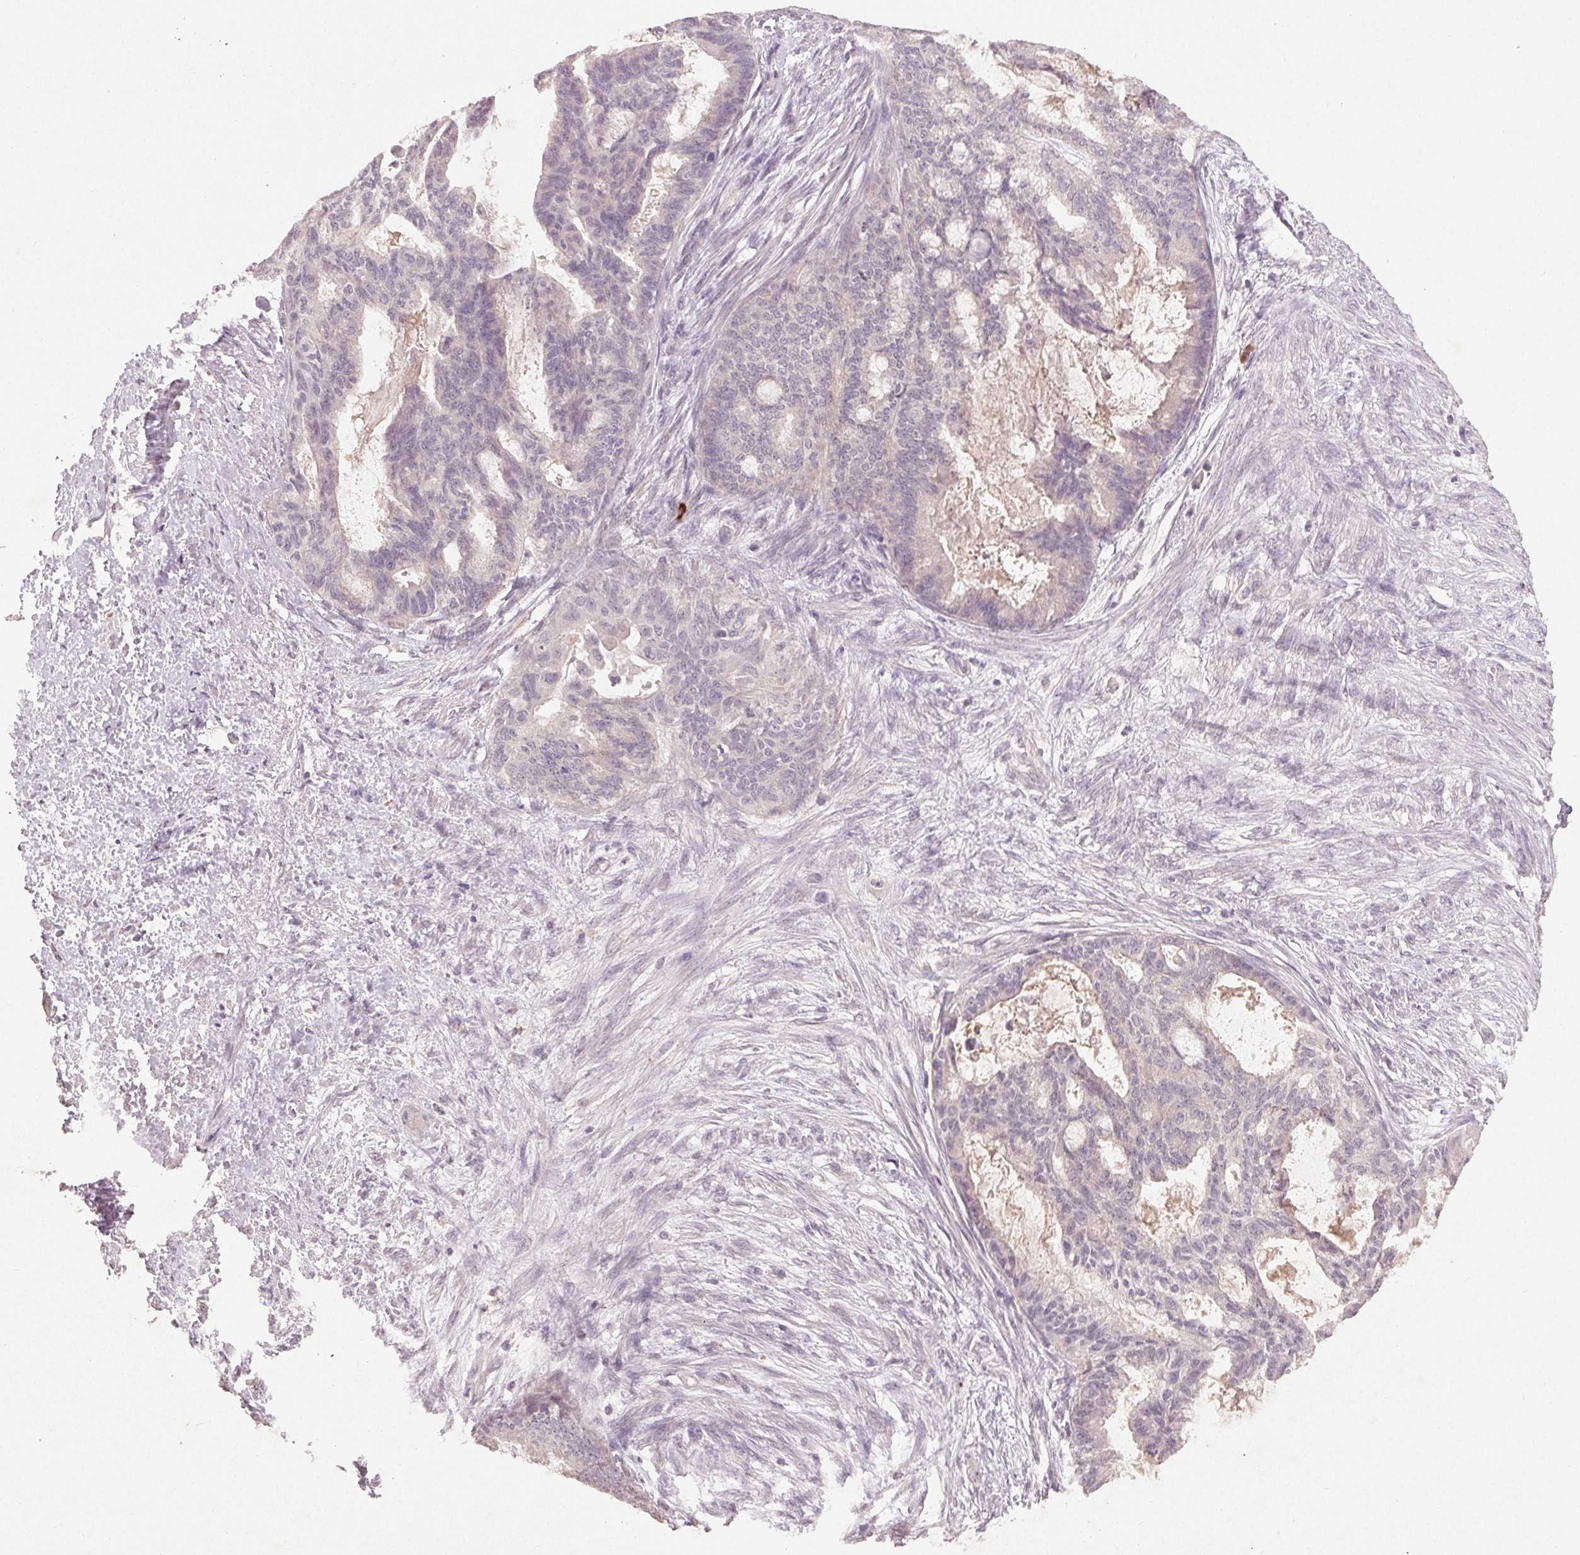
{"staining": {"intensity": "negative", "quantity": "none", "location": "none"}, "tissue": "endometrial cancer", "cell_type": "Tumor cells", "image_type": "cancer", "snomed": [{"axis": "morphology", "description": "Adenocarcinoma, NOS"}, {"axis": "topography", "description": "Endometrium"}], "caption": "This is an IHC photomicrograph of human endometrial cancer. There is no expression in tumor cells.", "gene": "KLRC3", "patient": {"sex": "female", "age": 86}}